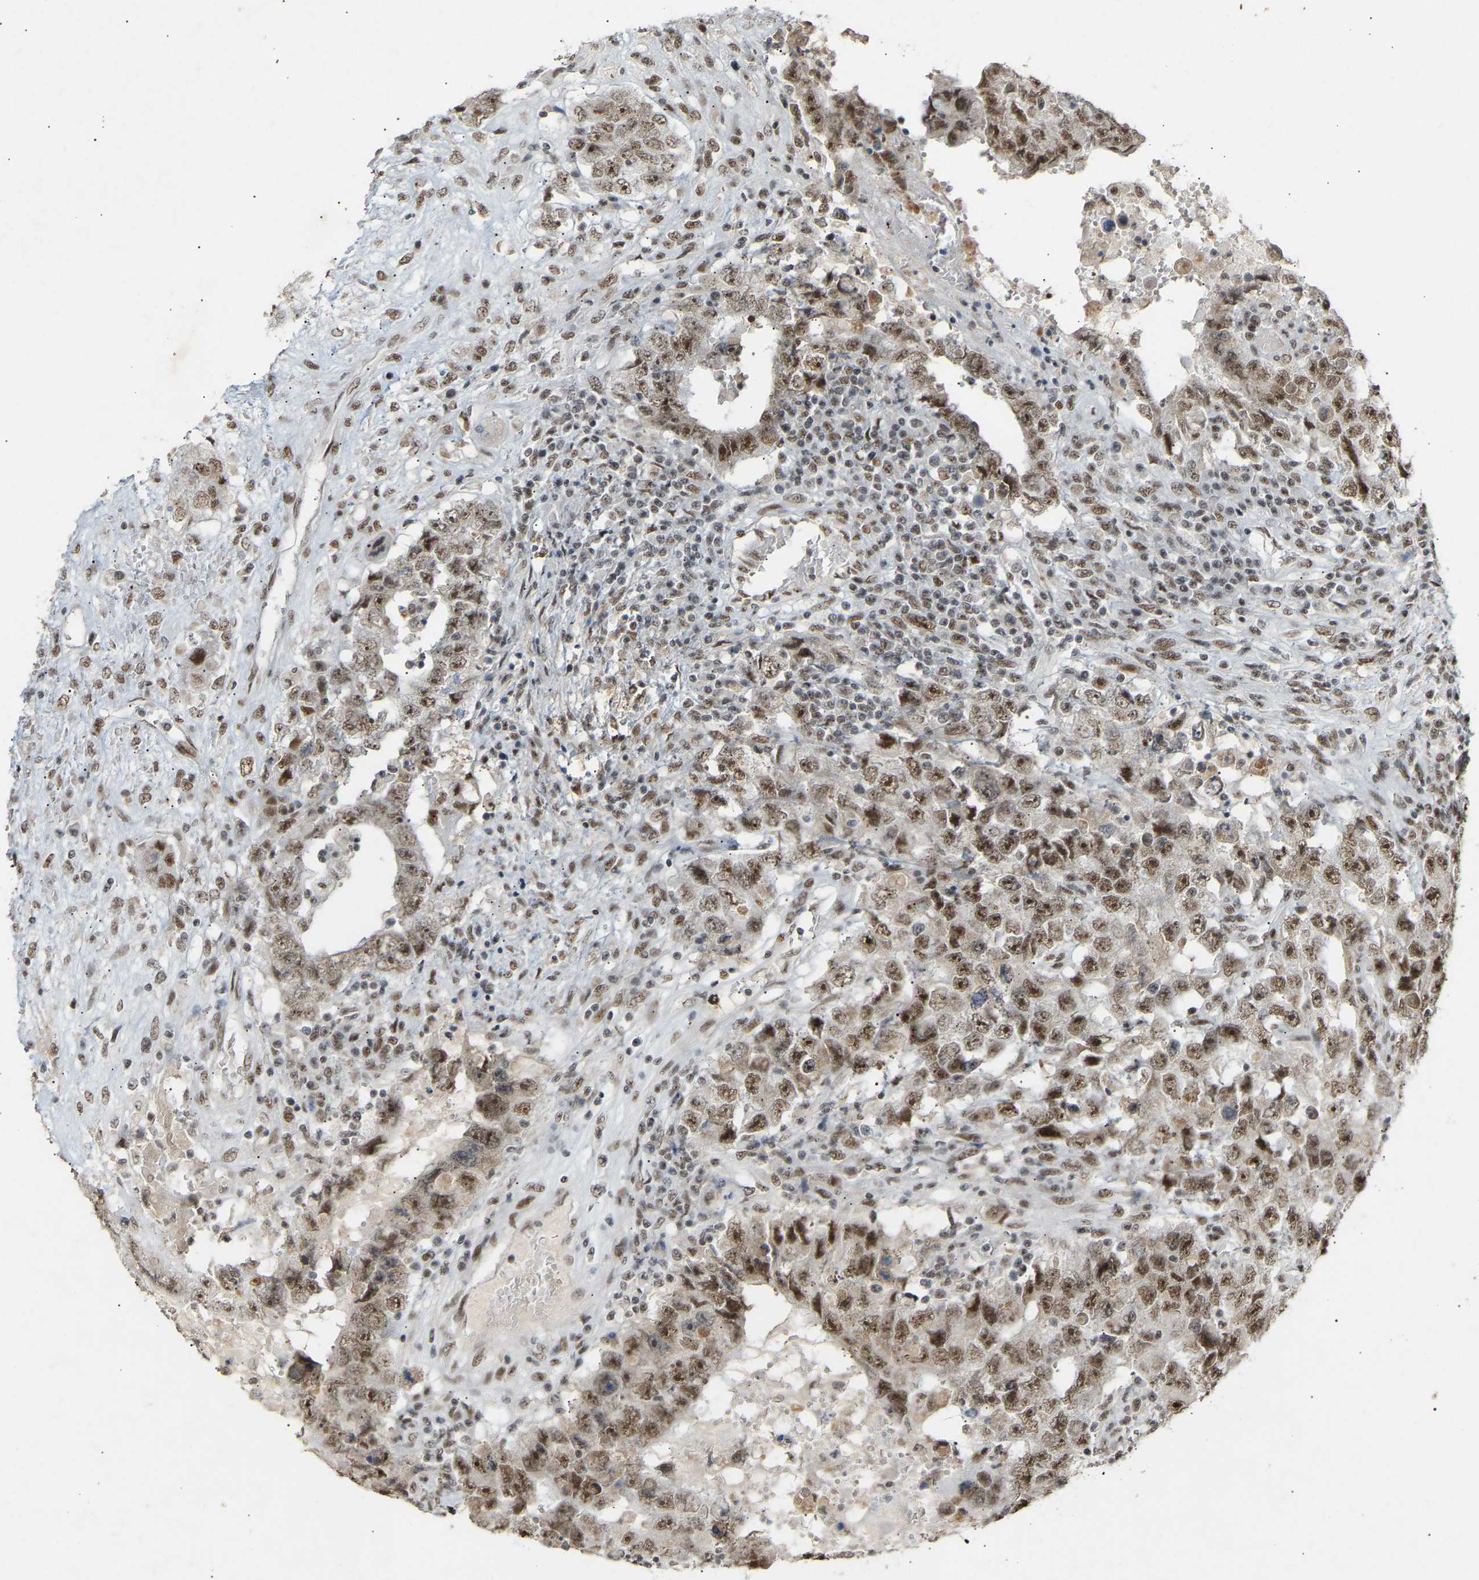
{"staining": {"intensity": "moderate", "quantity": ">75%", "location": "nuclear"}, "tissue": "testis cancer", "cell_type": "Tumor cells", "image_type": "cancer", "snomed": [{"axis": "morphology", "description": "Carcinoma, Embryonal, NOS"}, {"axis": "topography", "description": "Testis"}], "caption": "Testis embryonal carcinoma stained with DAB immunohistochemistry (IHC) demonstrates medium levels of moderate nuclear staining in about >75% of tumor cells. (IHC, brightfield microscopy, high magnification).", "gene": "NELFB", "patient": {"sex": "male", "age": 26}}